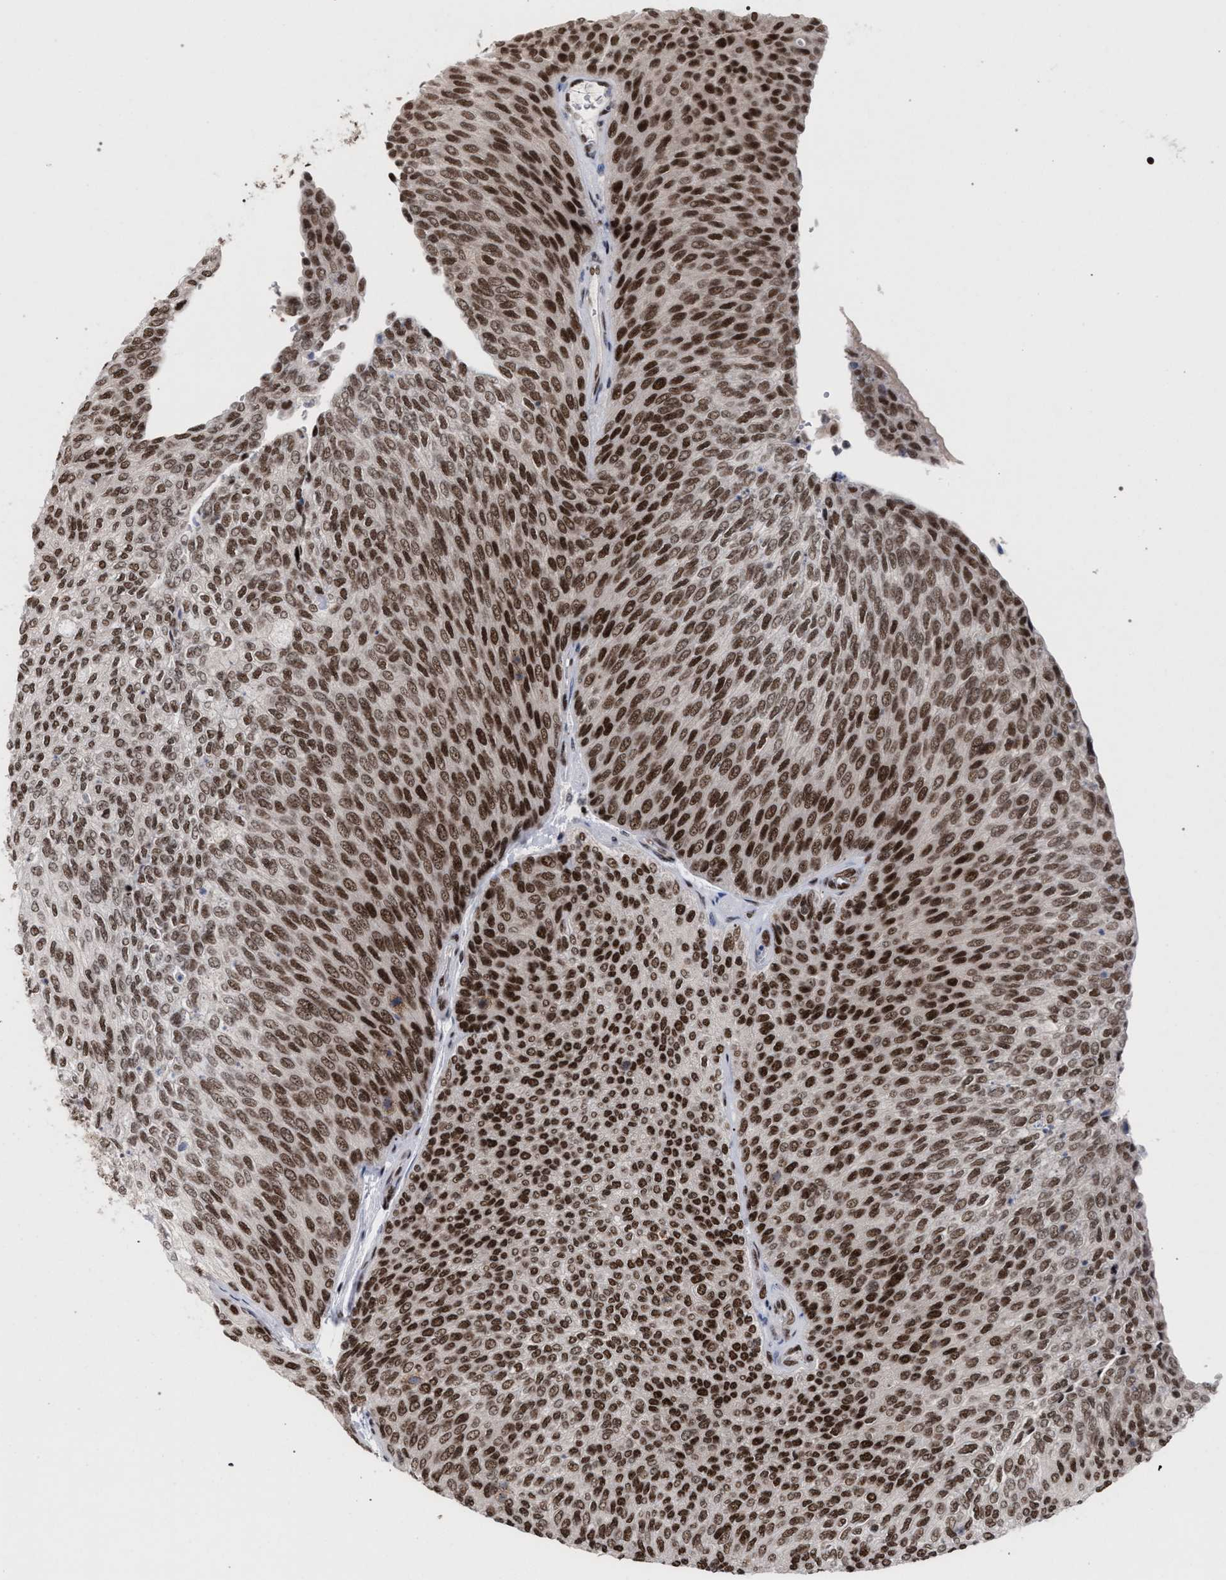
{"staining": {"intensity": "strong", "quantity": ">75%", "location": "nuclear"}, "tissue": "urothelial cancer", "cell_type": "Tumor cells", "image_type": "cancer", "snomed": [{"axis": "morphology", "description": "Urothelial carcinoma, Low grade"}, {"axis": "topography", "description": "Urinary bladder"}], "caption": "Strong nuclear positivity for a protein is appreciated in approximately >75% of tumor cells of urothelial cancer using immunohistochemistry.", "gene": "SCAF4", "patient": {"sex": "female", "age": 79}}